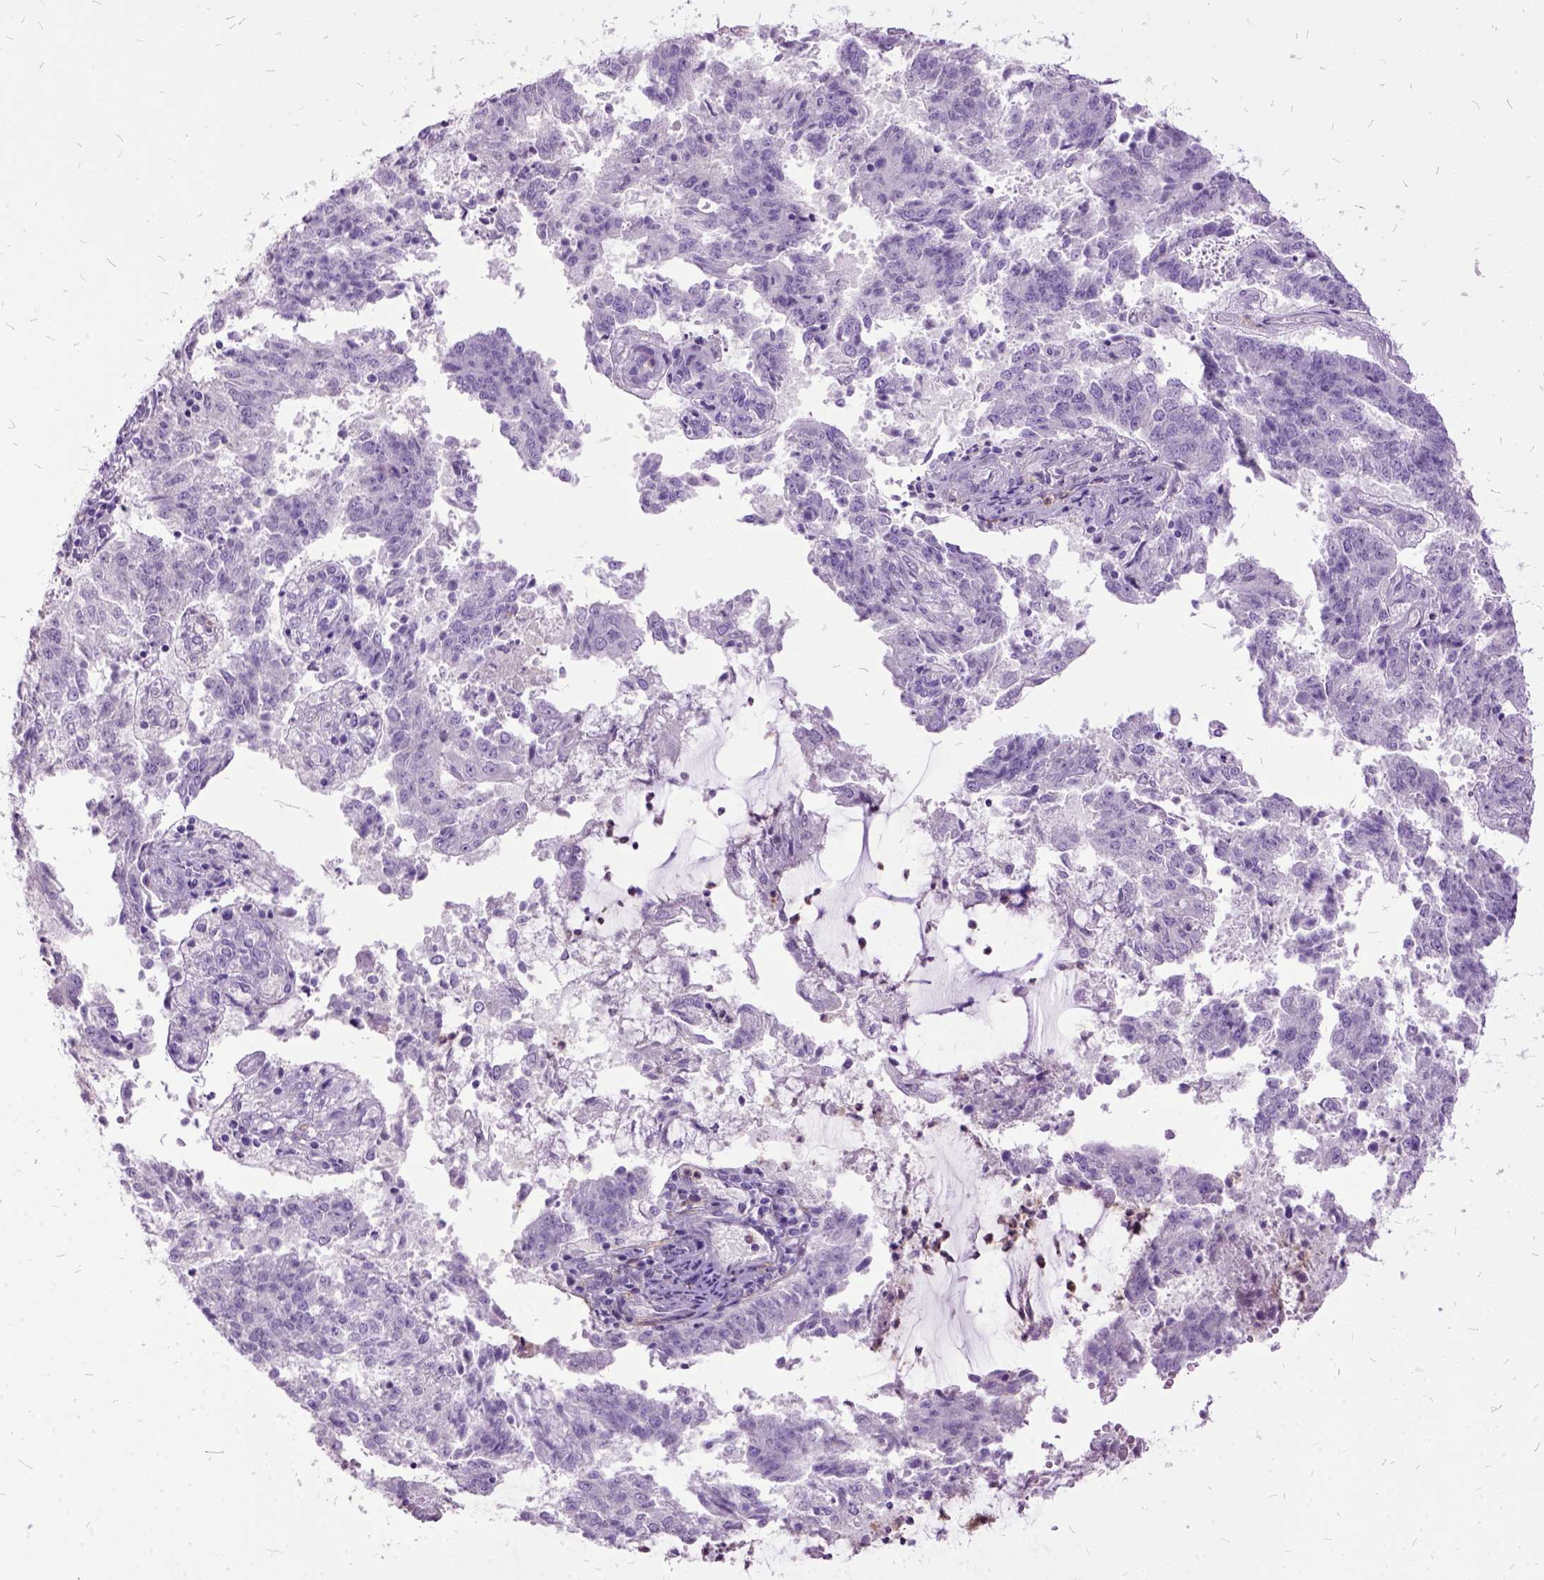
{"staining": {"intensity": "negative", "quantity": "none", "location": "none"}, "tissue": "endometrial cancer", "cell_type": "Tumor cells", "image_type": "cancer", "snomed": [{"axis": "morphology", "description": "Adenocarcinoma, NOS"}, {"axis": "topography", "description": "Endometrium"}], "caption": "Immunohistochemistry image of neoplastic tissue: endometrial adenocarcinoma stained with DAB (3,3'-diaminobenzidine) shows no significant protein expression in tumor cells.", "gene": "MME", "patient": {"sex": "female", "age": 82}}